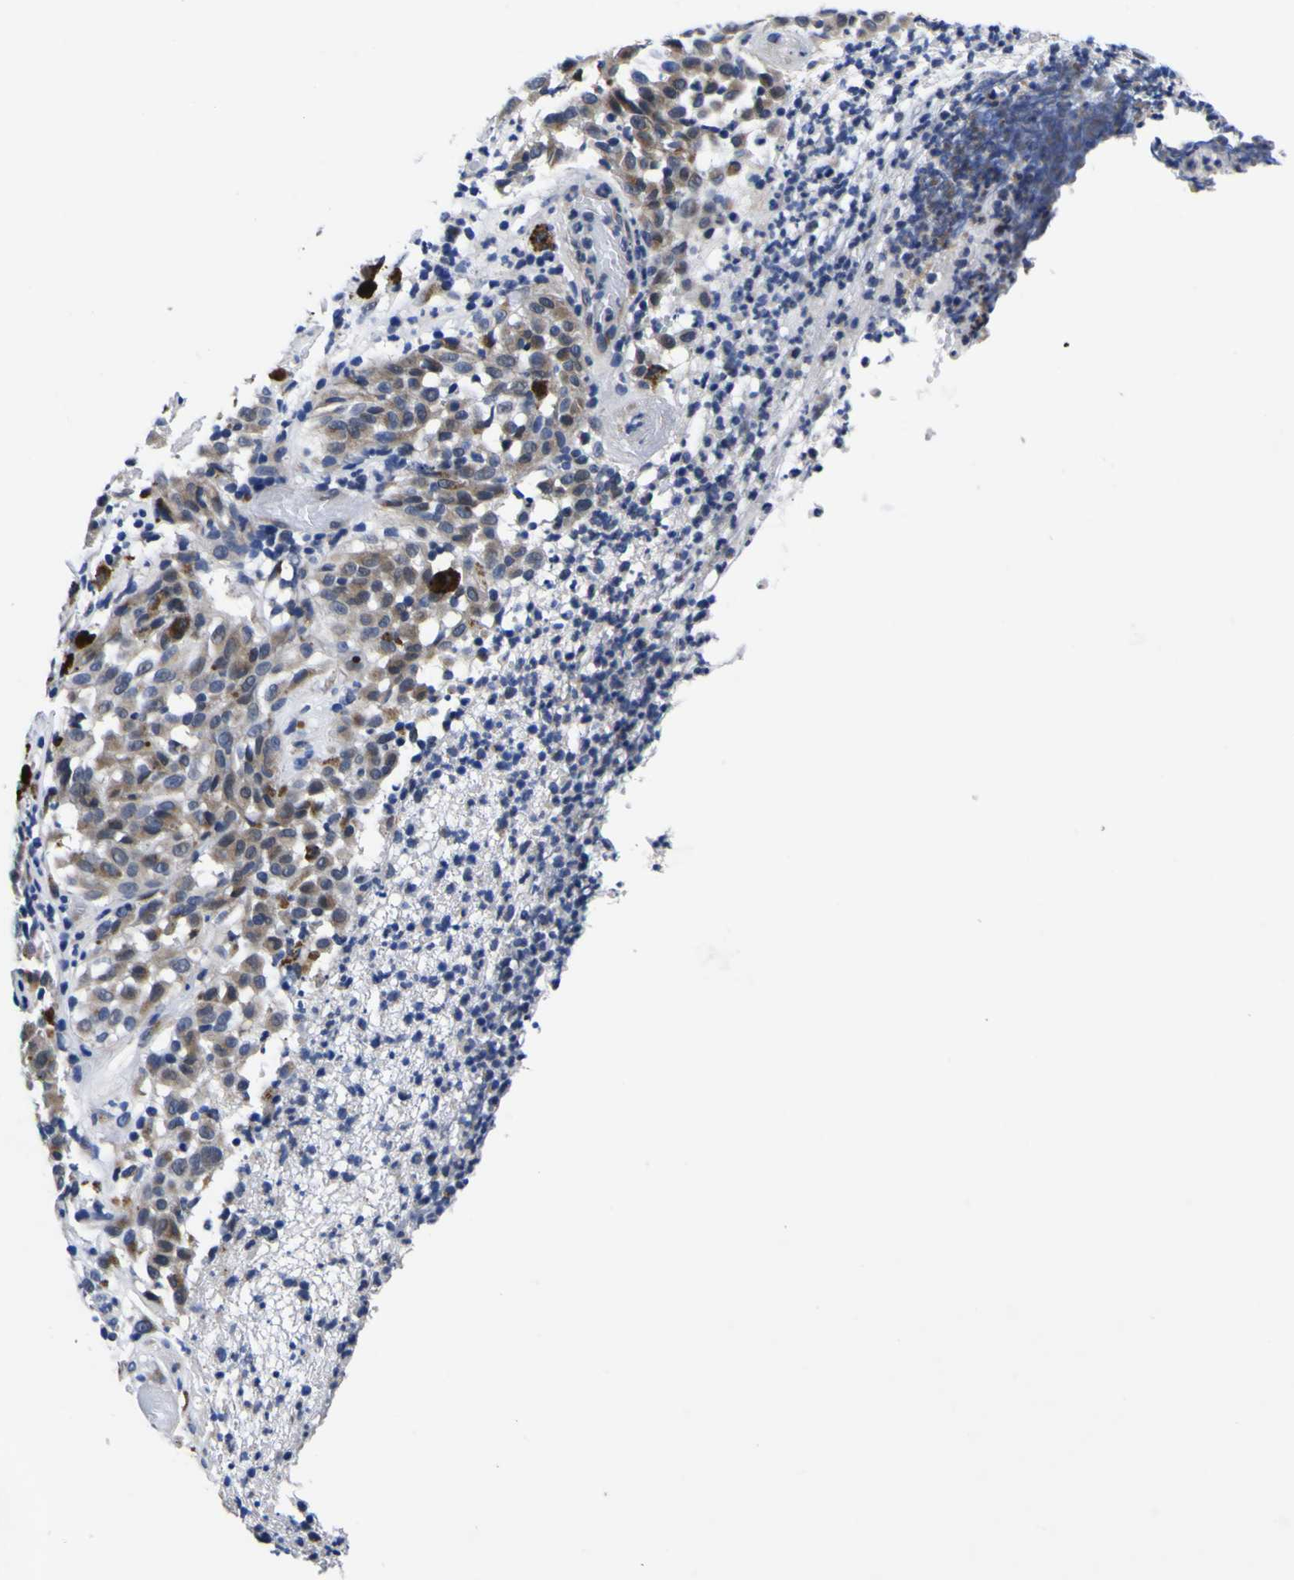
{"staining": {"intensity": "weak", "quantity": "25%-75%", "location": "cytoplasmic/membranous"}, "tissue": "melanoma", "cell_type": "Tumor cells", "image_type": "cancer", "snomed": [{"axis": "morphology", "description": "Malignant melanoma, NOS"}, {"axis": "topography", "description": "Skin"}], "caption": "Brown immunohistochemical staining in human melanoma exhibits weak cytoplasmic/membranous expression in approximately 25%-75% of tumor cells.", "gene": "IGFLR1", "patient": {"sex": "female", "age": 46}}